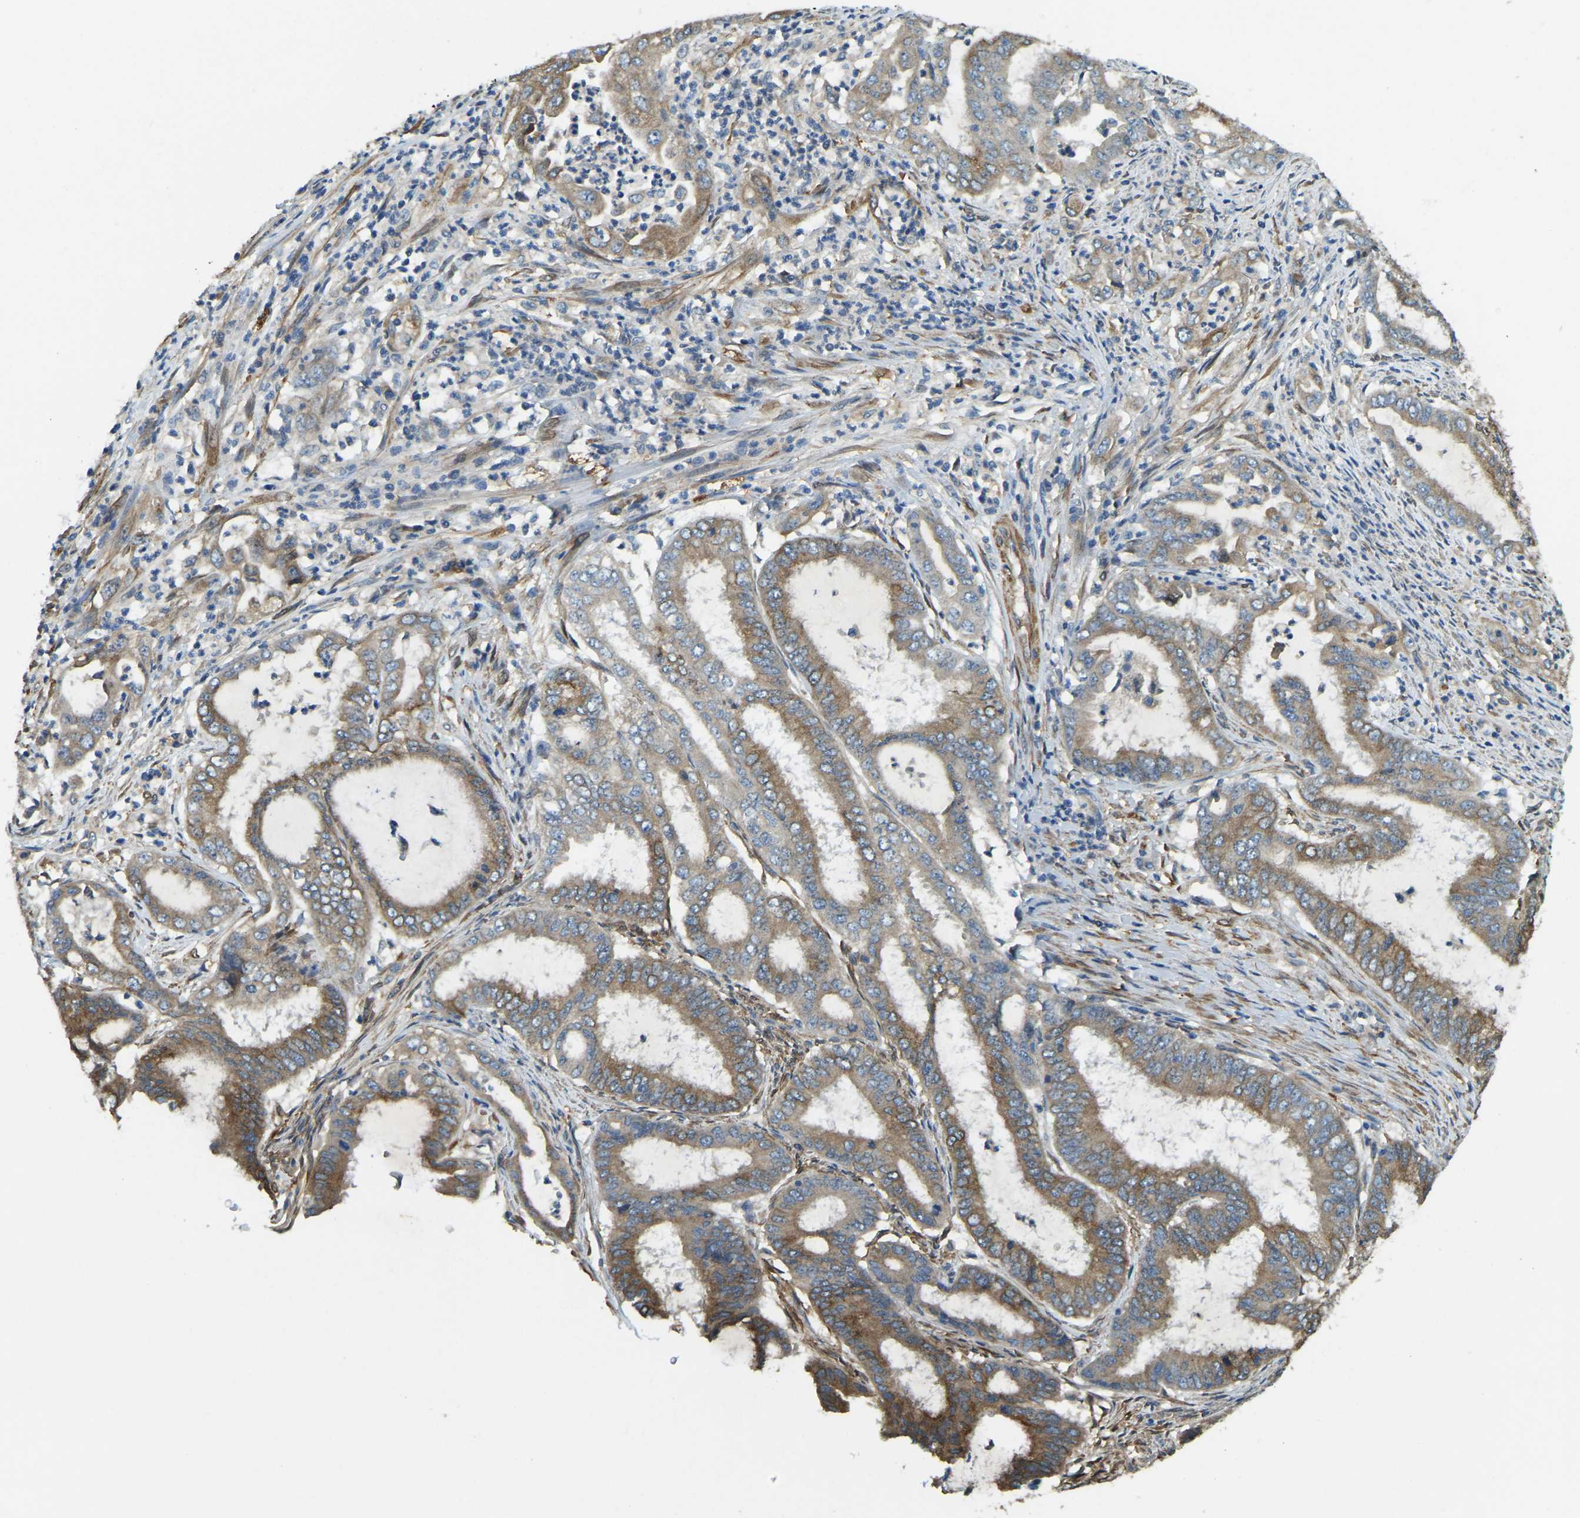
{"staining": {"intensity": "moderate", "quantity": ">75%", "location": "cytoplasmic/membranous"}, "tissue": "endometrial cancer", "cell_type": "Tumor cells", "image_type": "cancer", "snomed": [{"axis": "morphology", "description": "Adenocarcinoma, NOS"}, {"axis": "topography", "description": "Endometrium"}], "caption": "Tumor cells show medium levels of moderate cytoplasmic/membranous expression in about >75% of cells in human endometrial adenocarcinoma. (Brightfield microscopy of DAB IHC at high magnification).", "gene": "ERGIC1", "patient": {"sex": "female", "age": 51}}